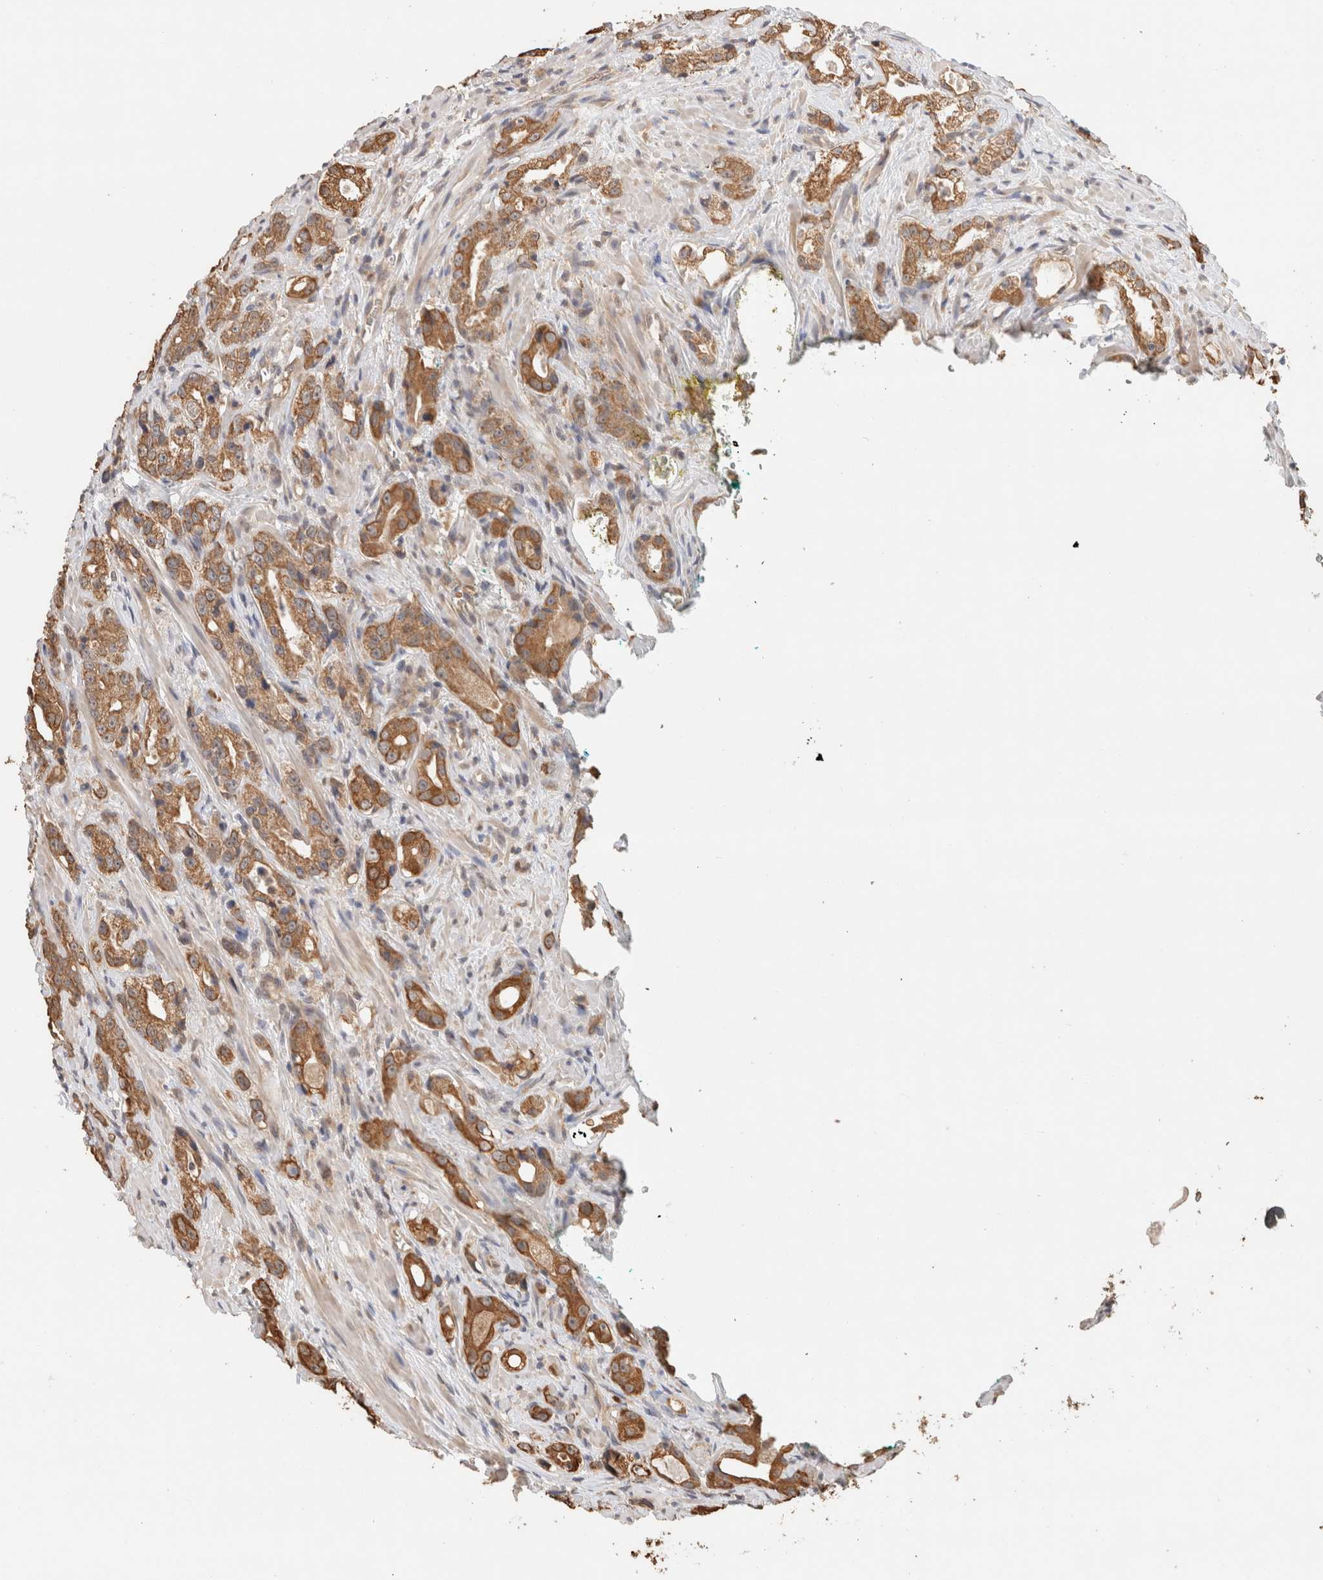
{"staining": {"intensity": "moderate", "quantity": ">75%", "location": "cytoplasmic/membranous"}, "tissue": "prostate cancer", "cell_type": "Tumor cells", "image_type": "cancer", "snomed": [{"axis": "morphology", "description": "Adenocarcinoma, High grade"}, {"axis": "topography", "description": "Prostate"}], "caption": "This is an image of immunohistochemistry (IHC) staining of prostate cancer, which shows moderate expression in the cytoplasmic/membranous of tumor cells.", "gene": "CA13", "patient": {"sex": "male", "age": 63}}